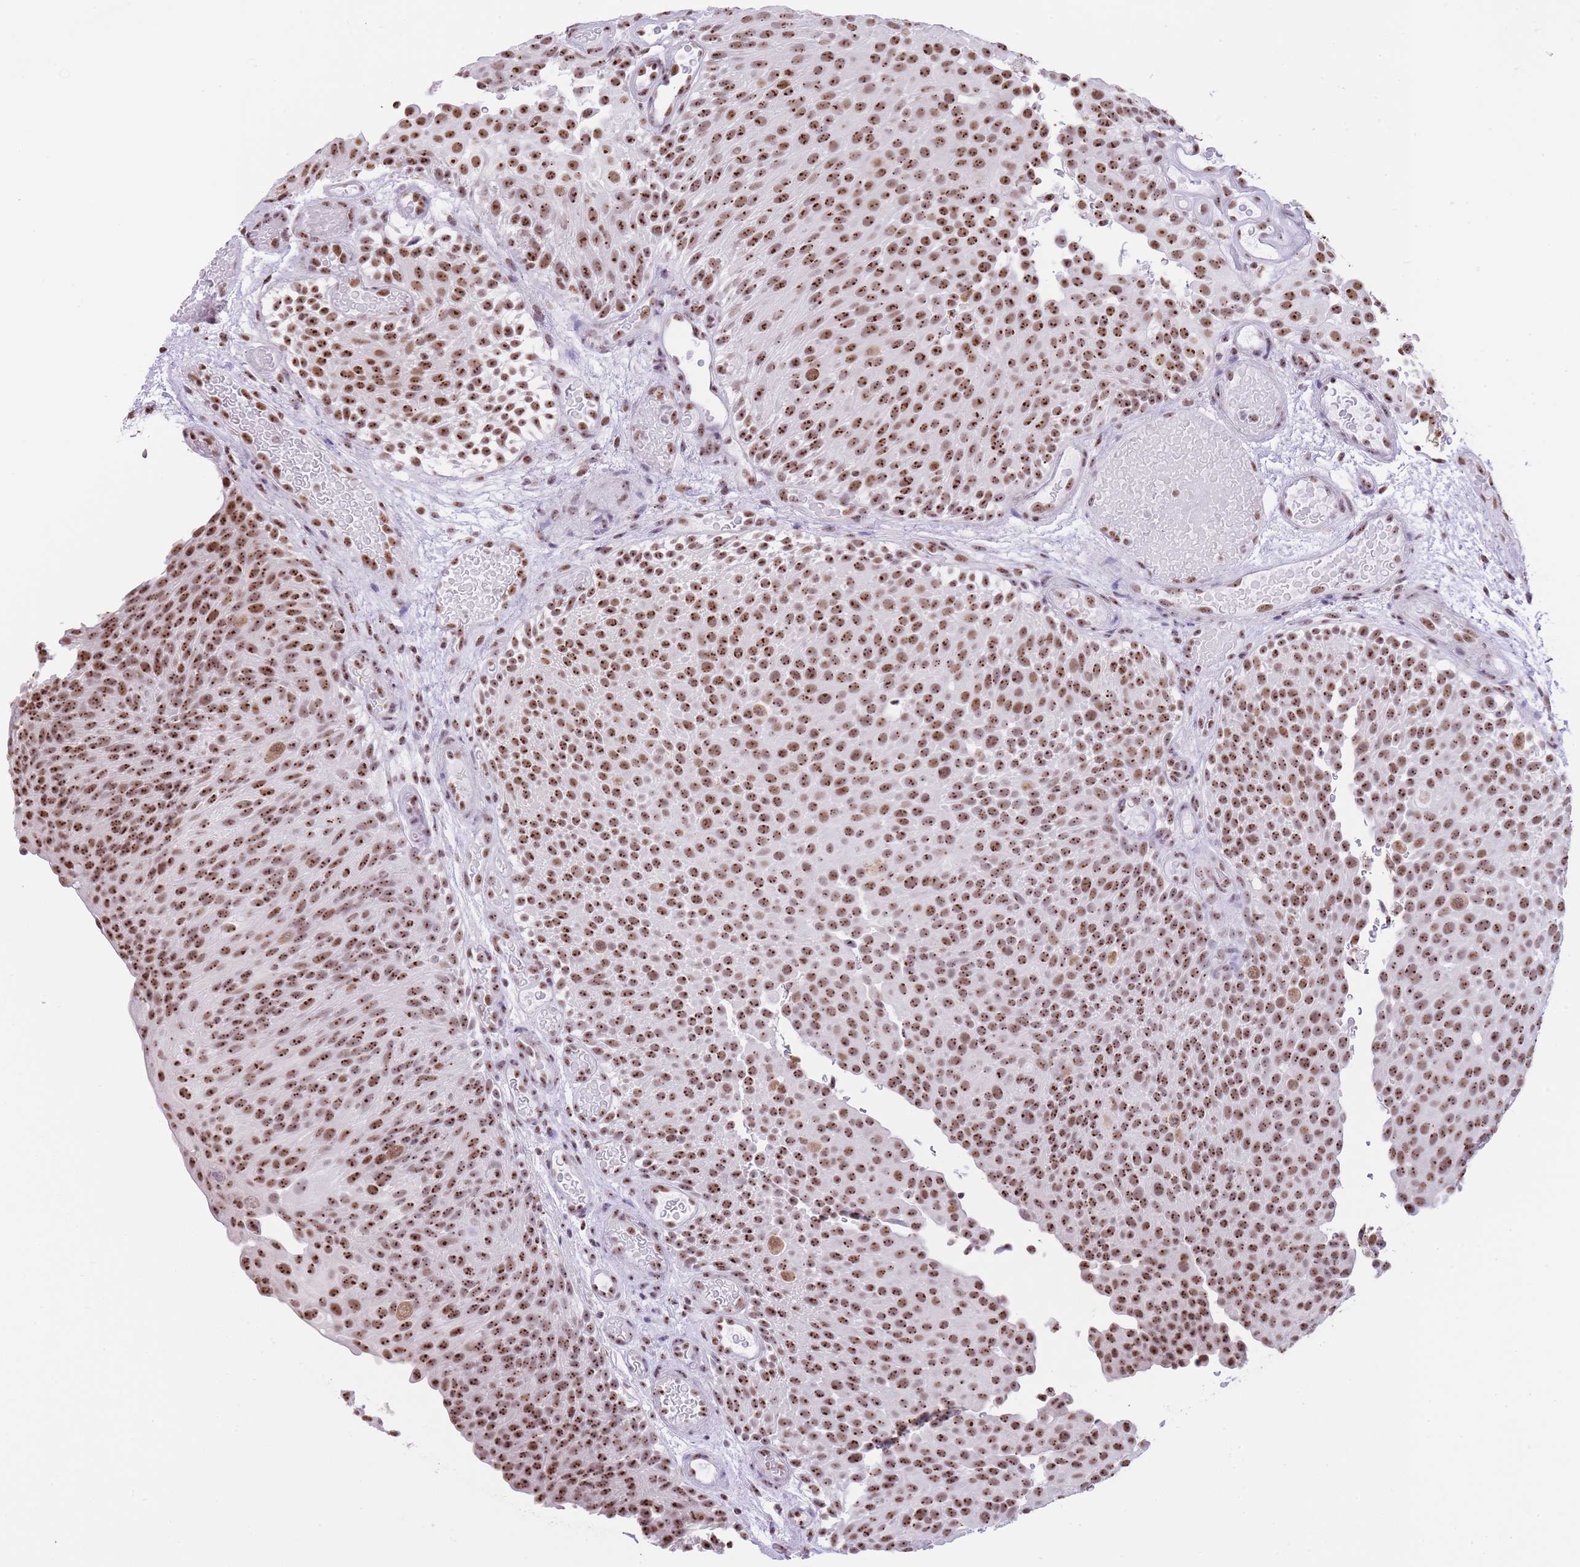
{"staining": {"intensity": "strong", "quantity": ">75%", "location": "nuclear"}, "tissue": "urothelial cancer", "cell_type": "Tumor cells", "image_type": "cancer", "snomed": [{"axis": "morphology", "description": "Urothelial carcinoma, Low grade"}, {"axis": "topography", "description": "Urinary bladder"}], "caption": "Urothelial cancer stained with a protein marker demonstrates strong staining in tumor cells.", "gene": "EVC2", "patient": {"sex": "male", "age": 78}}